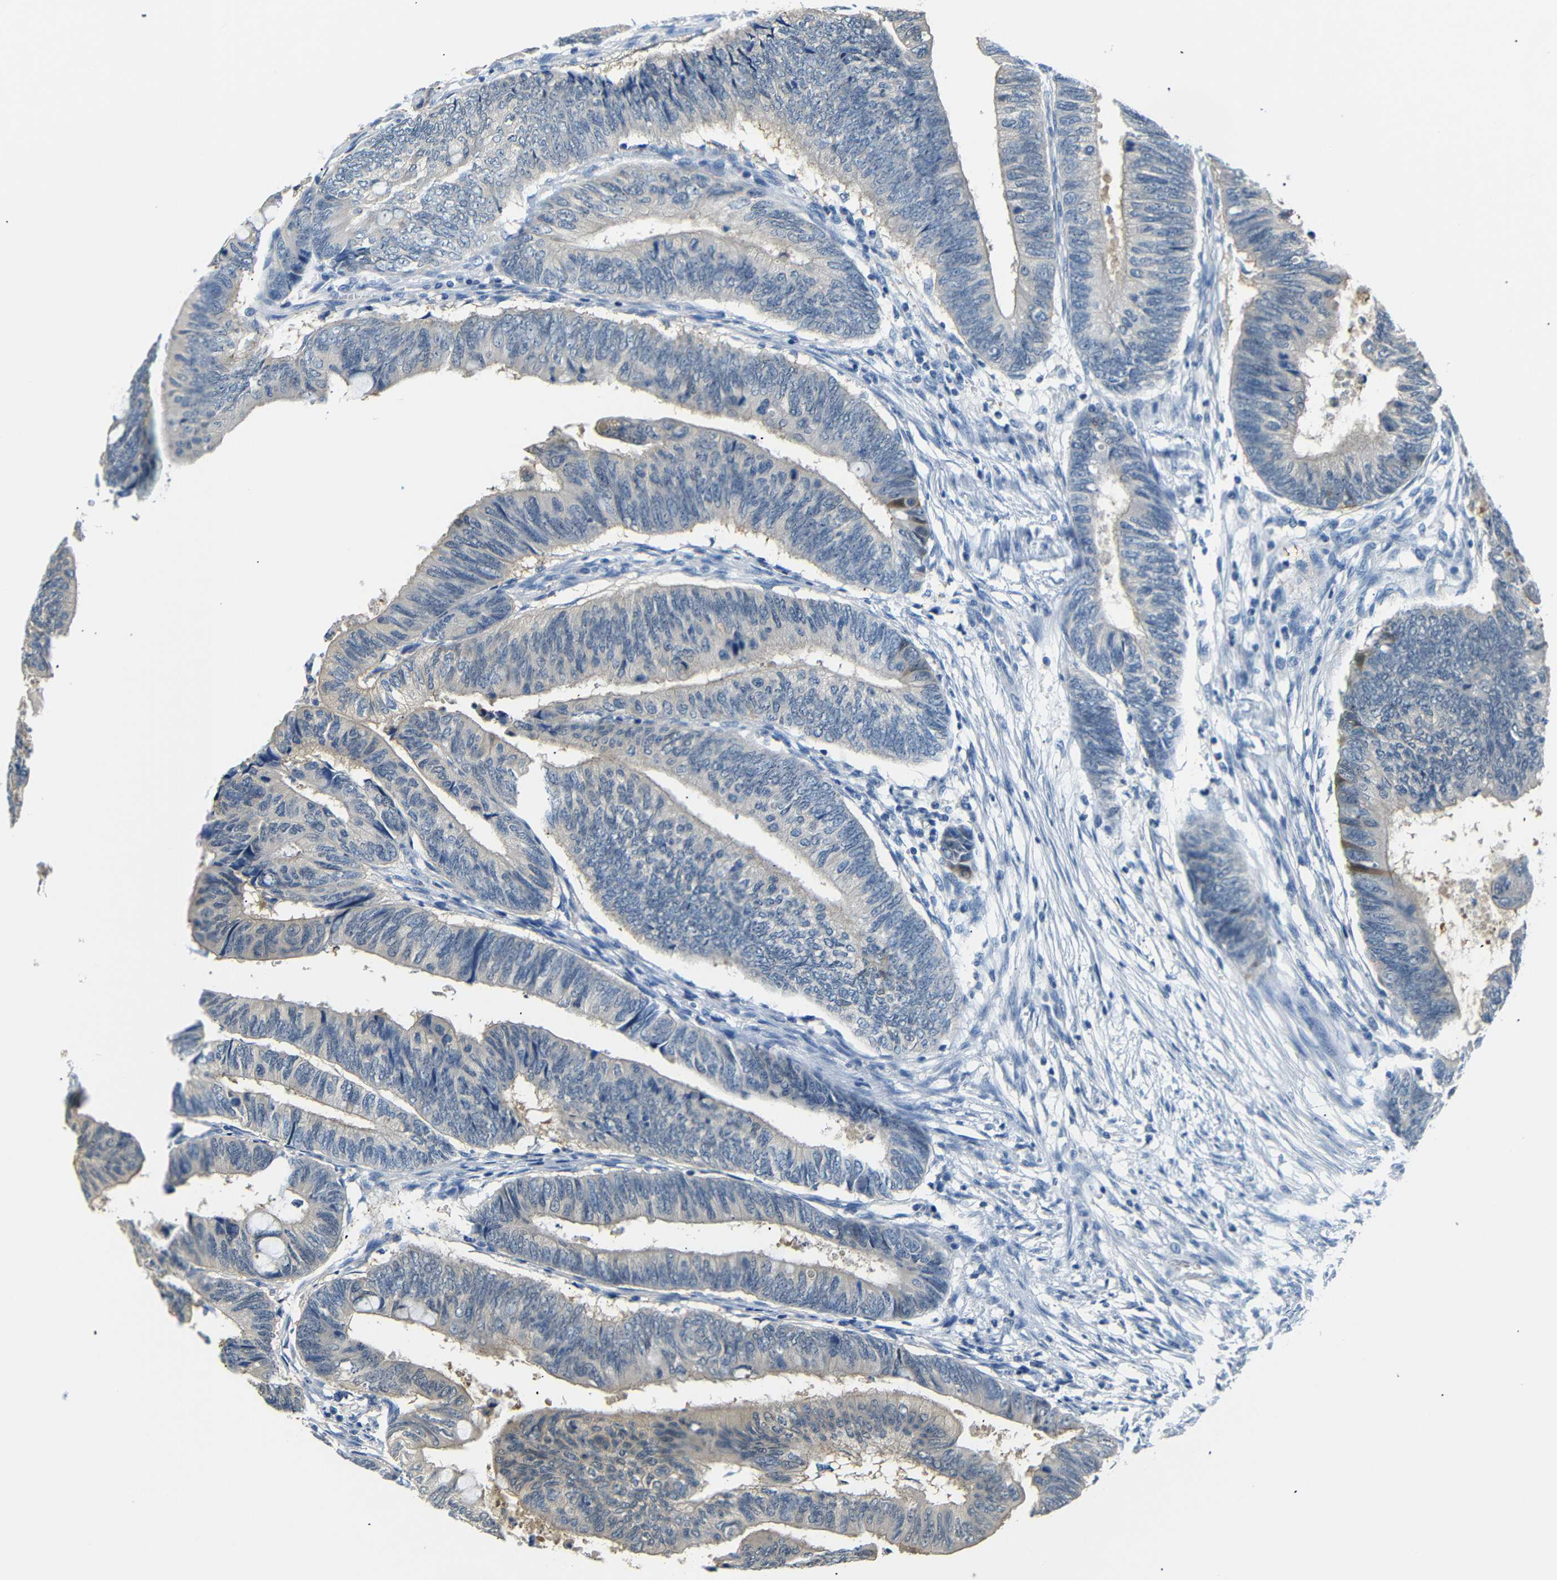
{"staining": {"intensity": "weak", "quantity": "<25%", "location": "cytoplasmic/membranous"}, "tissue": "colorectal cancer", "cell_type": "Tumor cells", "image_type": "cancer", "snomed": [{"axis": "morphology", "description": "Normal tissue, NOS"}, {"axis": "morphology", "description": "Adenocarcinoma, NOS"}, {"axis": "topography", "description": "Rectum"}, {"axis": "topography", "description": "Peripheral nerve tissue"}], "caption": "The micrograph exhibits no staining of tumor cells in adenocarcinoma (colorectal).", "gene": "SFN", "patient": {"sex": "male", "age": 92}}